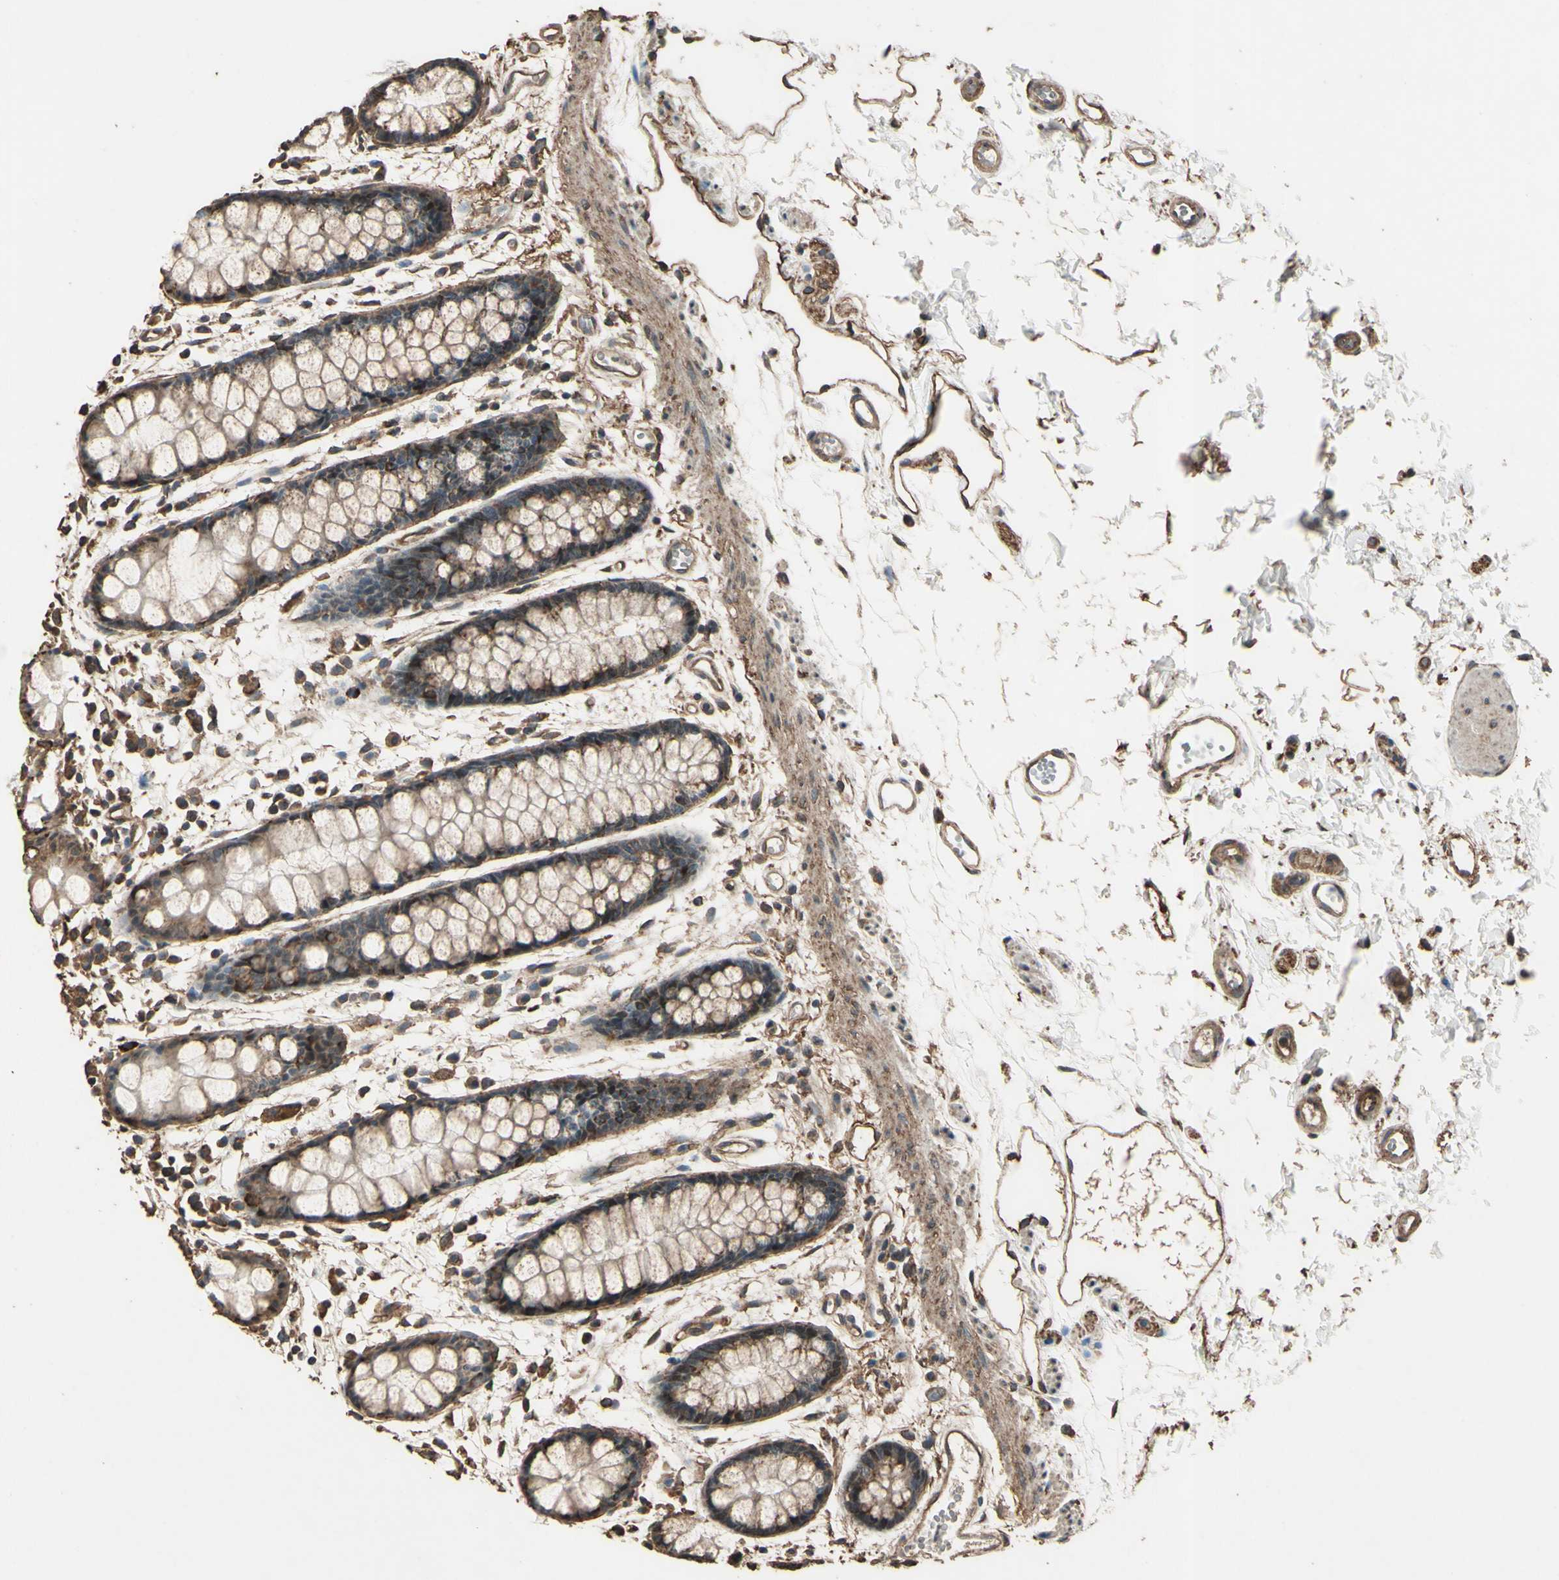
{"staining": {"intensity": "moderate", "quantity": ">75%", "location": "cytoplasmic/membranous"}, "tissue": "rectum", "cell_type": "Glandular cells", "image_type": "normal", "snomed": [{"axis": "morphology", "description": "Normal tissue, NOS"}, {"axis": "topography", "description": "Rectum"}], "caption": "A photomicrograph of human rectum stained for a protein reveals moderate cytoplasmic/membranous brown staining in glandular cells. (Stains: DAB in brown, nuclei in blue, Microscopy: brightfield microscopy at high magnification).", "gene": "TSPO", "patient": {"sex": "female", "age": 66}}